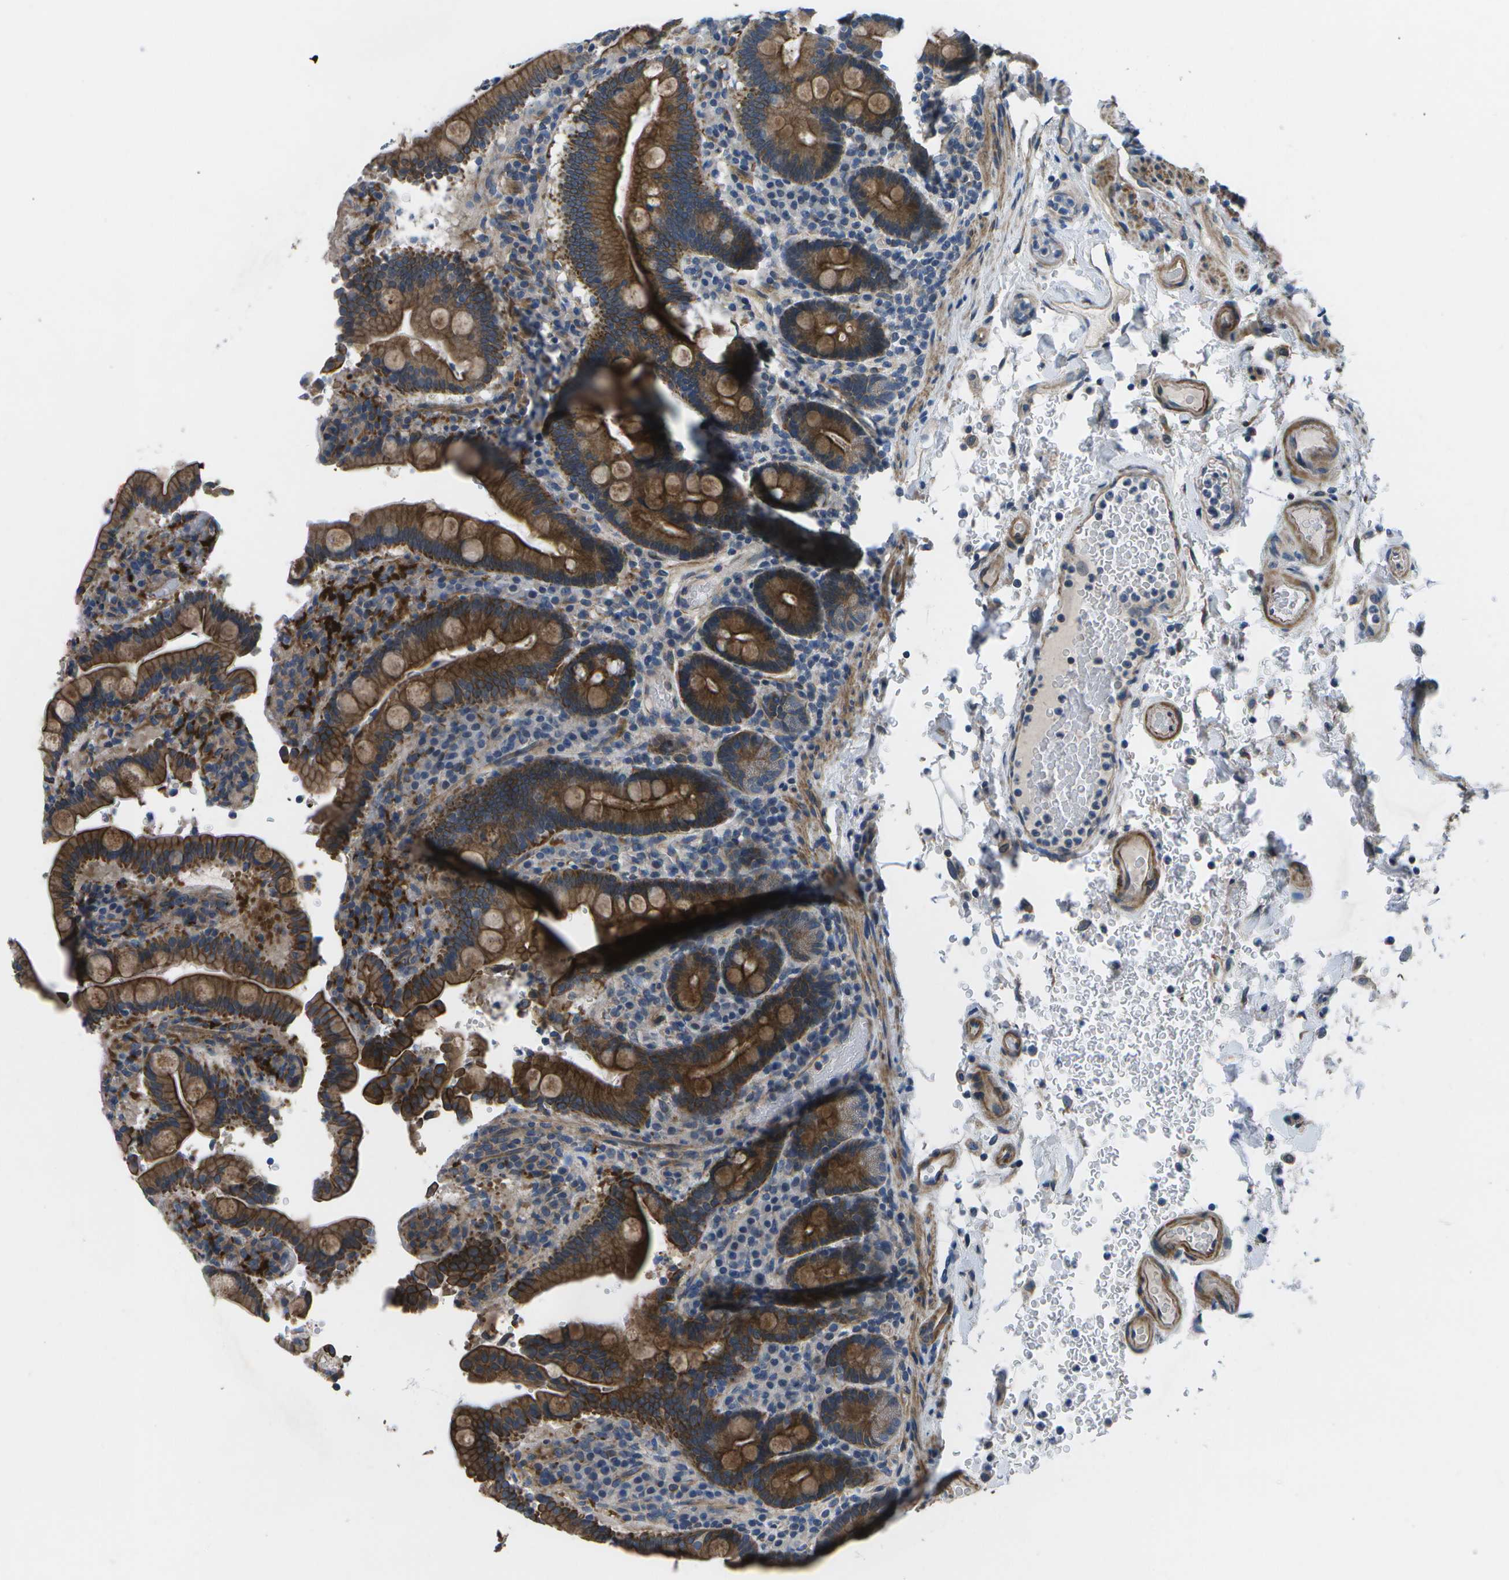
{"staining": {"intensity": "strong", "quantity": ">75%", "location": "cytoplasmic/membranous"}, "tissue": "duodenum", "cell_type": "Glandular cells", "image_type": "normal", "snomed": [{"axis": "morphology", "description": "Normal tissue, NOS"}, {"axis": "topography", "description": "Small intestine, NOS"}], "caption": "DAB (3,3'-diaminobenzidine) immunohistochemical staining of unremarkable human duodenum demonstrates strong cytoplasmic/membranous protein expression in about >75% of glandular cells. The protein is stained brown, and the nuclei are stained in blue (DAB (3,3'-diaminobenzidine) IHC with brightfield microscopy, high magnification).", "gene": "P3H1", "patient": {"sex": "female", "age": 71}}